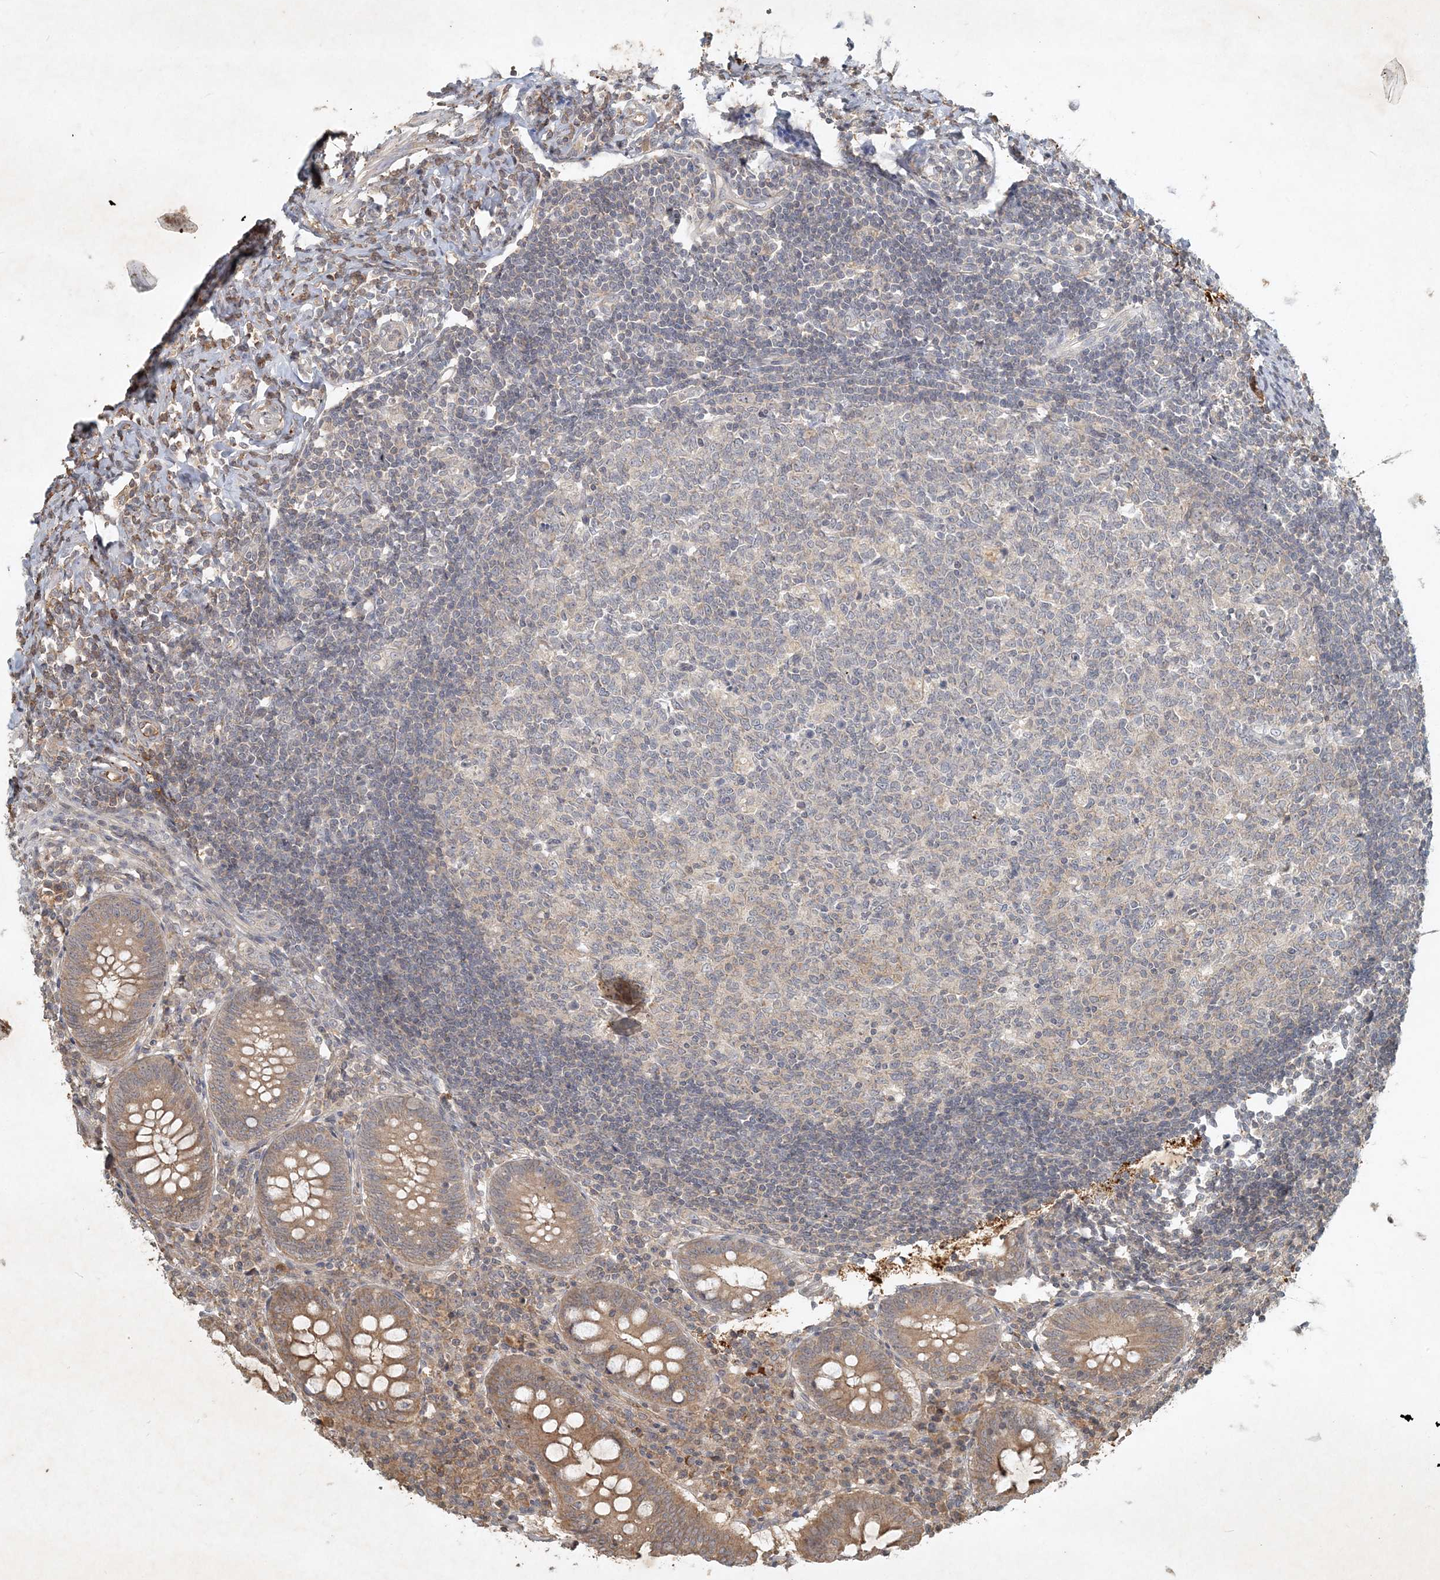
{"staining": {"intensity": "moderate", "quantity": ">75%", "location": "cytoplasmic/membranous"}, "tissue": "appendix", "cell_type": "Glandular cells", "image_type": "normal", "snomed": [{"axis": "morphology", "description": "Normal tissue, NOS"}, {"axis": "topography", "description": "Appendix"}], "caption": "A micrograph of human appendix stained for a protein reveals moderate cytoplasmic/membranous brown staining in glandular cells.", "gene": "TNFAIP6", "patient": {"sex": "female", "age": 54}}